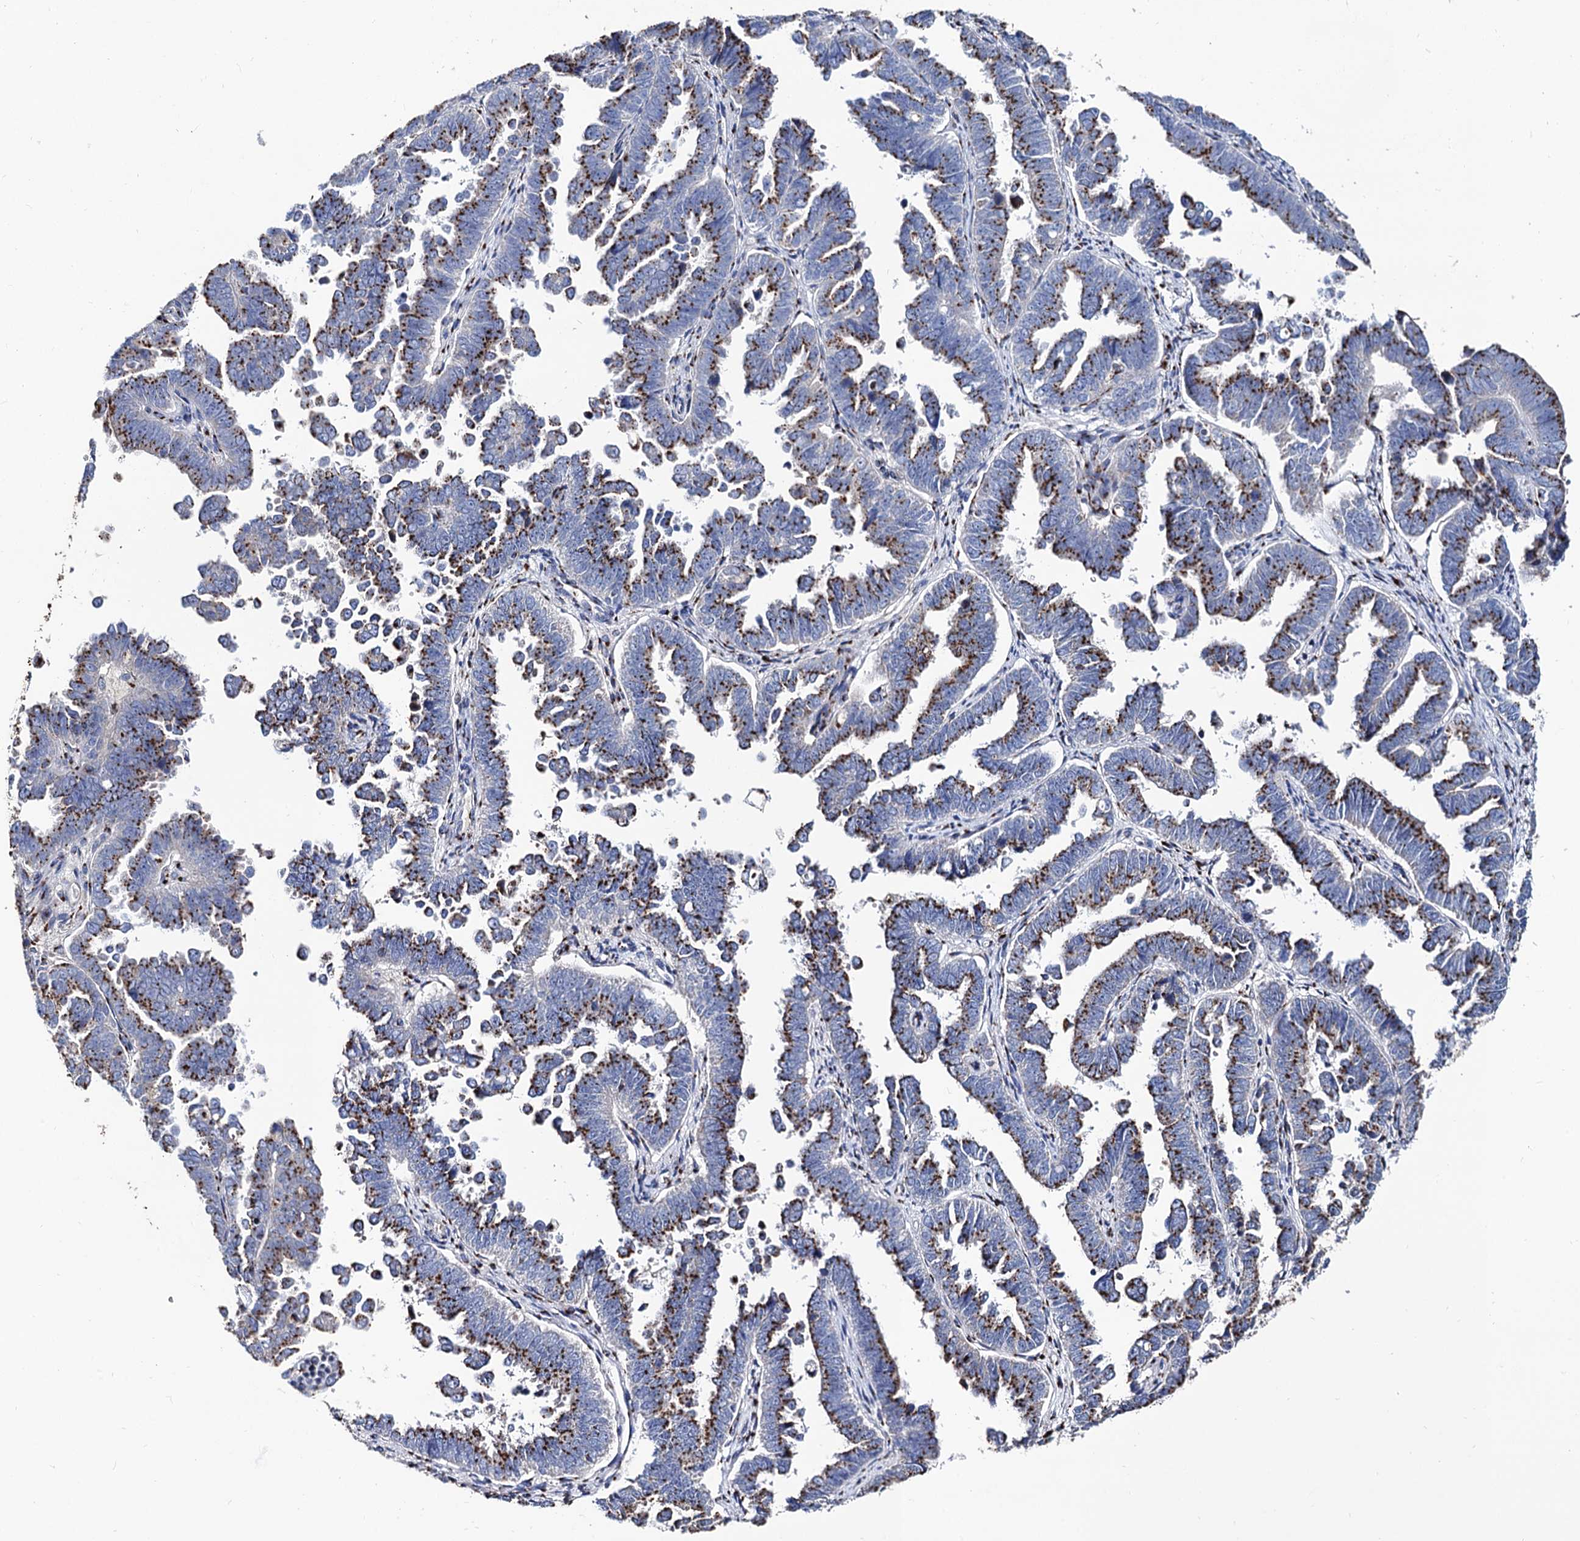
{"staining": {"intensity": "moderate", "quantity": ">75%", "location": "cytoplasmic/membranous"}, "tissue": "endometrial cancer", "cell_type": "Tumor cells", "image_type": "cancer", "snomed": [{"axis": "morphology", "description": "Adenocarcinoma, NOS"}, {"axis": "topography", "description": "Endometrium"}], "caption": "Immunohistochemistry staining of endometrial adenocarcinoma, which exhibits medium levels of moderate cytoplasmic/membranous staining in about >75% of tumor cells indicating moderate cytoplasmic/membranous protein positivity. The staining was performed using DAB (brown) for protein detection and nuclei were counterstained in hematoxylin (blue).", "gene": "TM9SF3", "patient": {"sex": "female", "age": 75}}